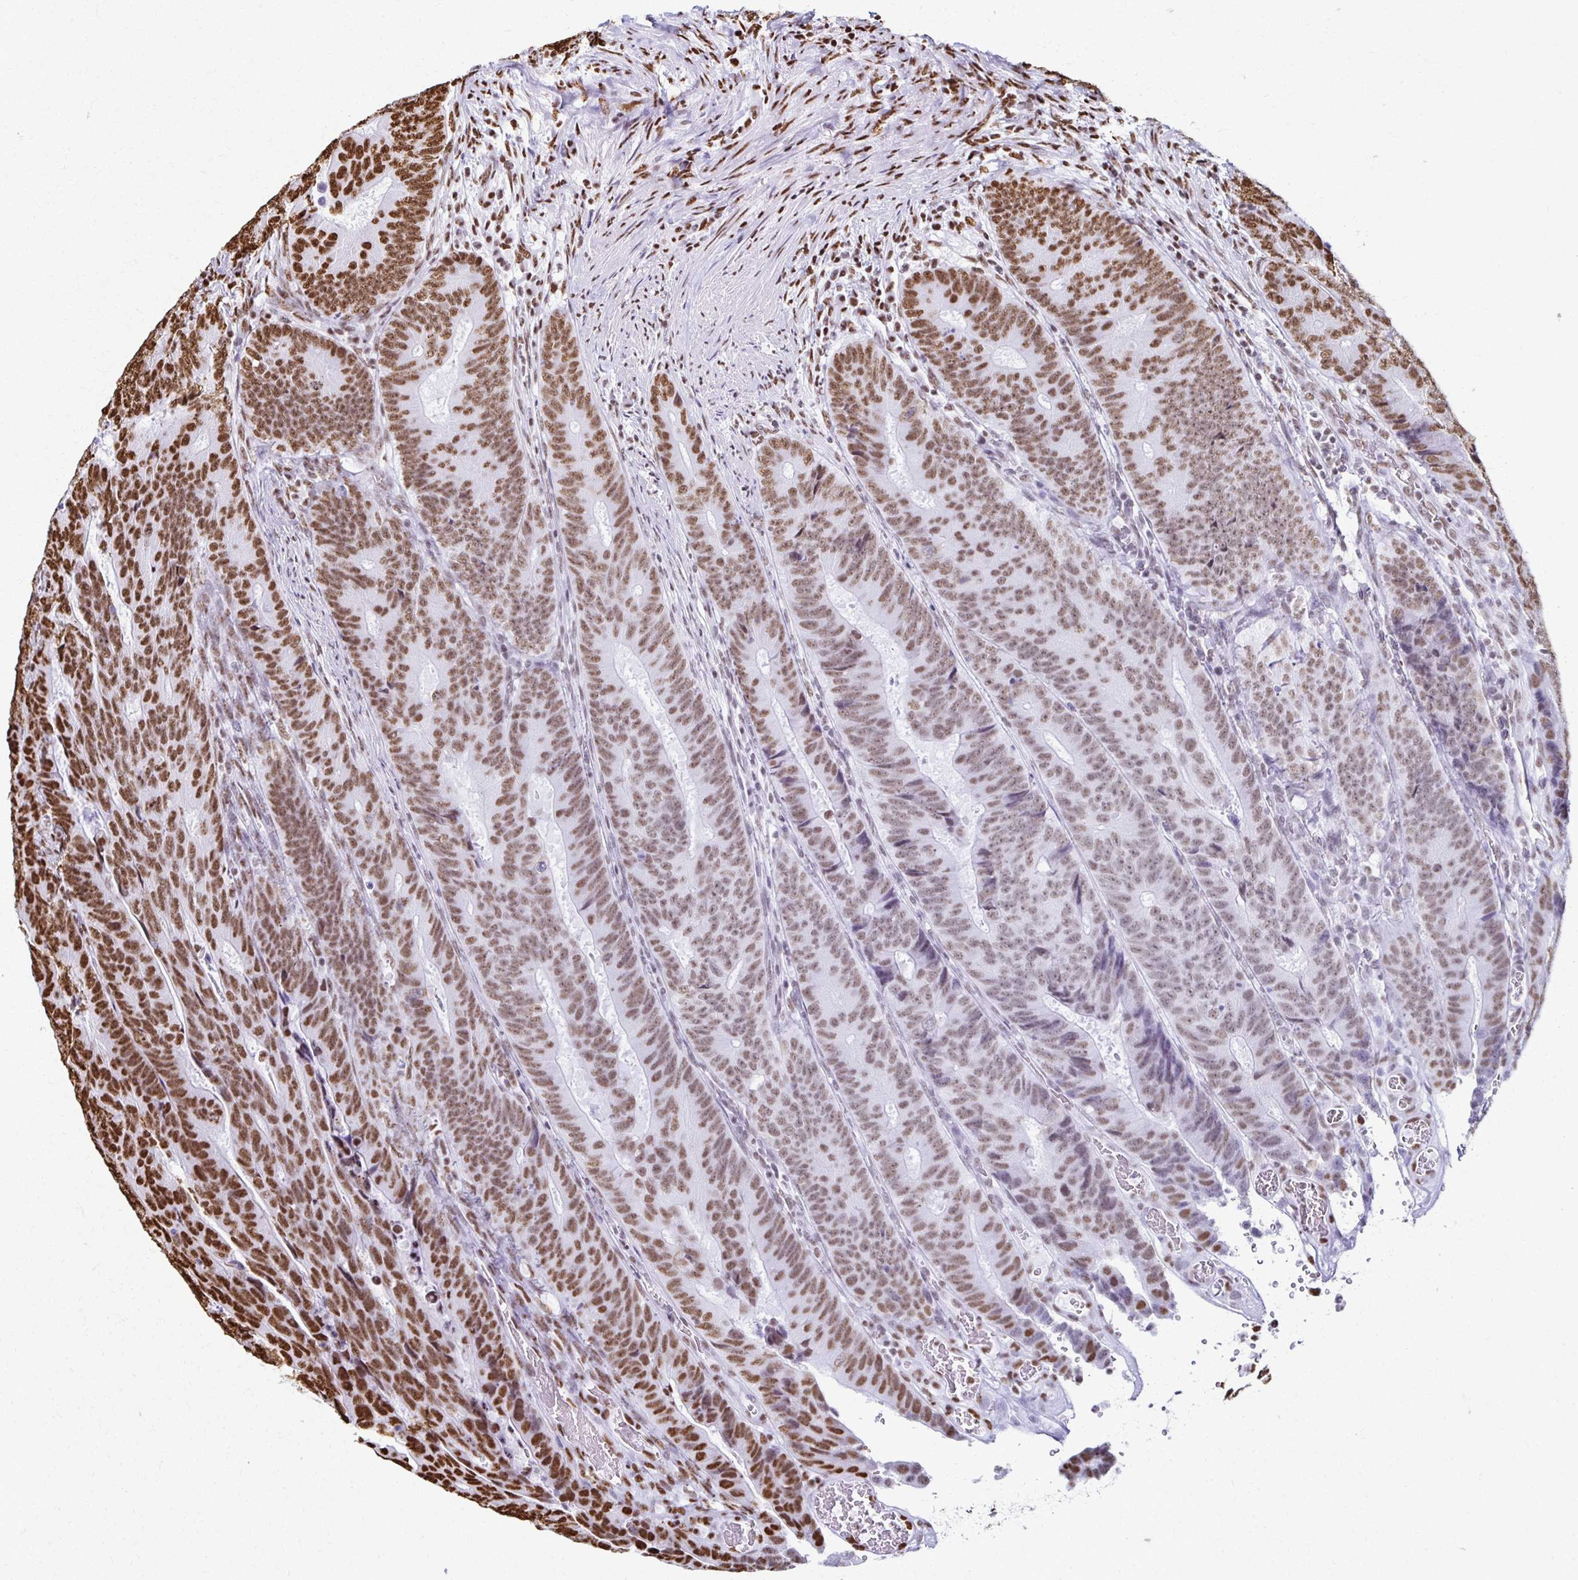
{"staining": {"intensity": "strong", "quantity": "25%-75%", "location": "nuclear"}, "tissue": "colorectal cancer", "cell_type": "Tumor cells", "image_type": "cancer", "snomed": [{"axis": "morphology", "description": "Adenocarcinoma, NOS"}, {"axis": "topography", "description": "Colon"}], "caption": "Strong nuclear staining is present in approximately 25%-75% of tumor cells in colorectal cancer (adenocarcinoma).", "gene": "NONO", "patient": {"sex": "female", "age": 48}}